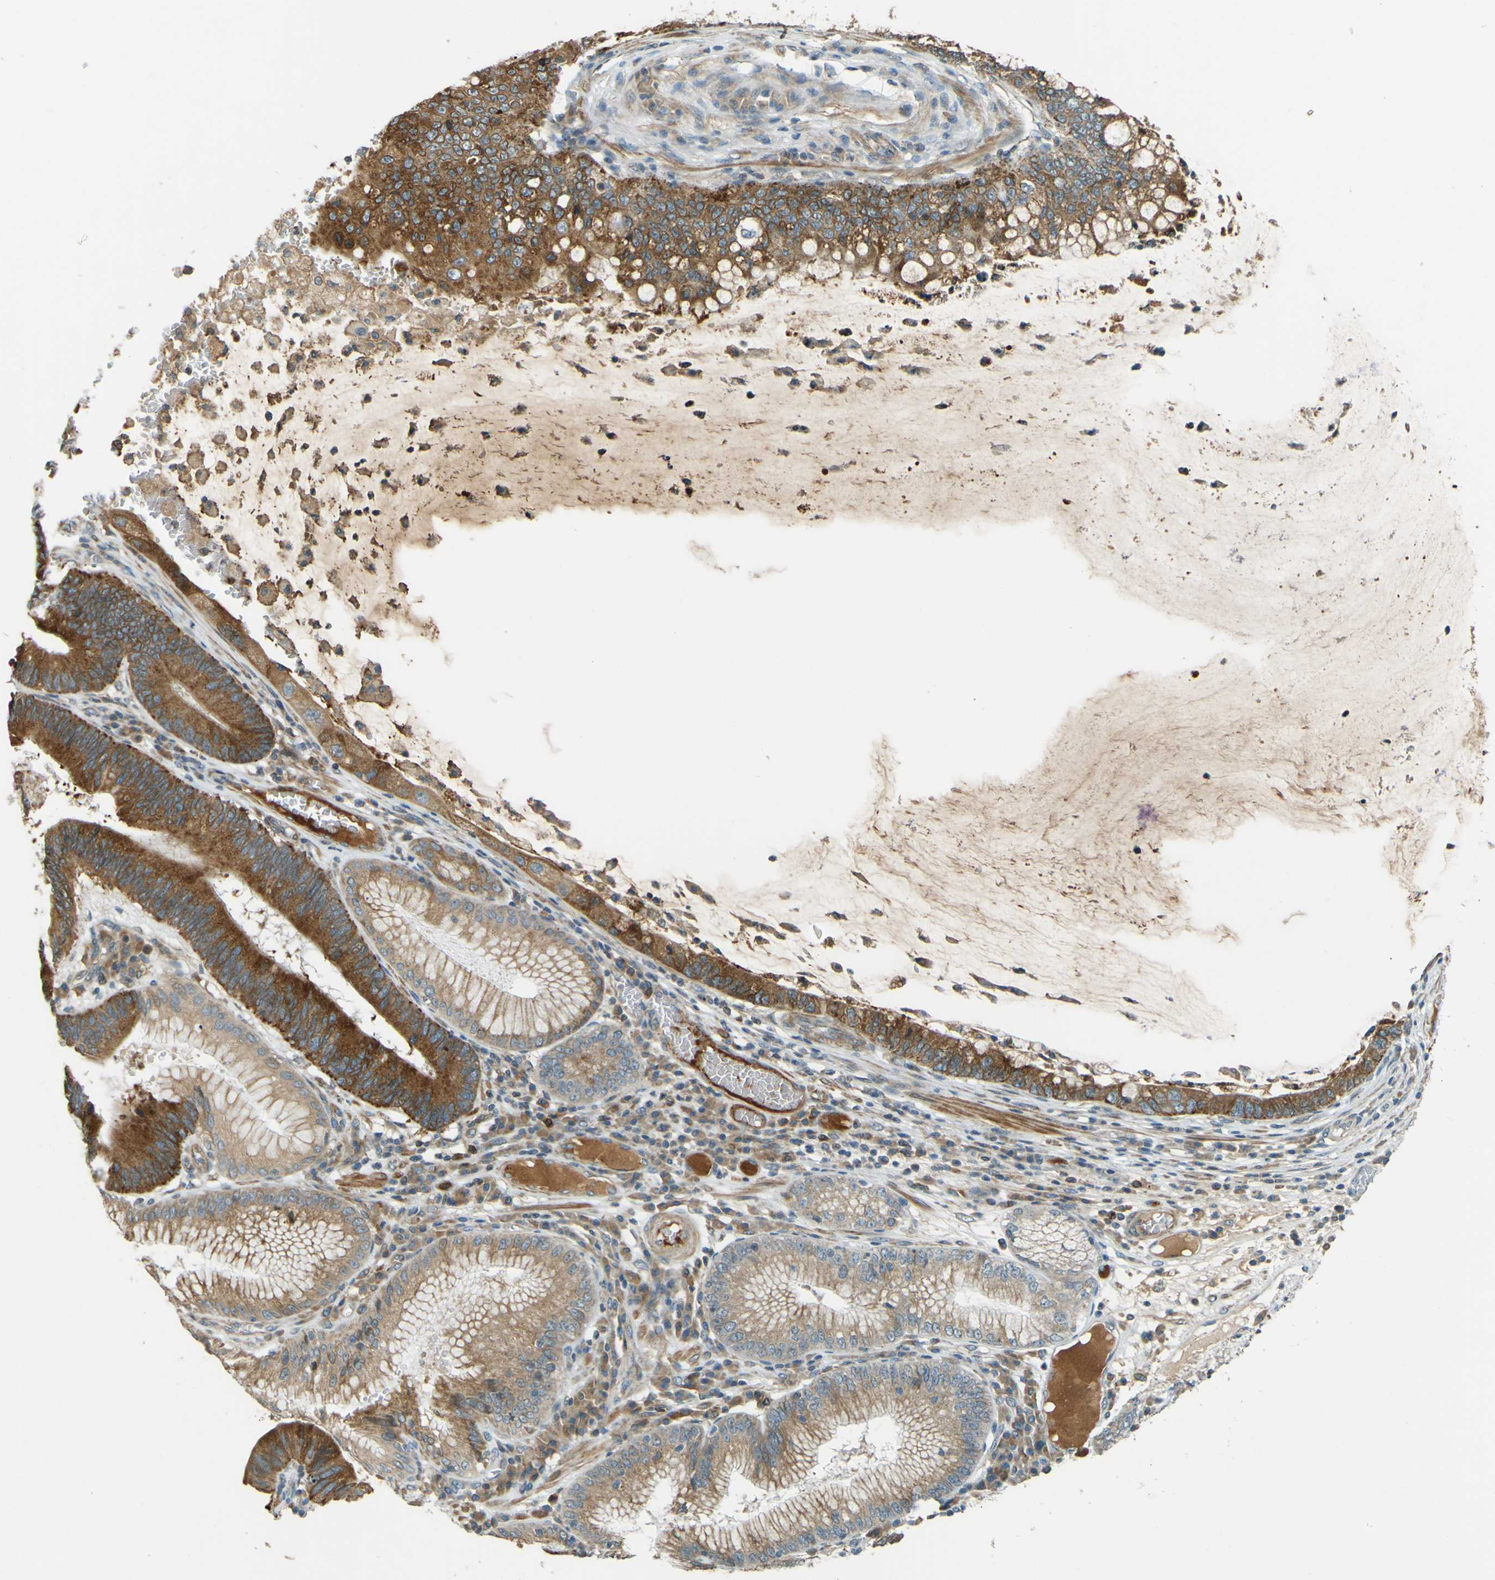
{"staining": {"intensity": "strong", "quantity": "25%-75%", "location": "cytoplasmic/membranous"}, "tissue": "stomach cancer", "cell_type": "Tumor cells", "image_type": "cancer", "snomed": [{"axis": "morphology", "description": "Adenocarcinoma, NOS"}, {"axis": "topography", "description": "Stomach"}], "caption": "IHC of stomach cancer (adenocarcinoma) exhibits high levels of strong cytoplasmic/membranous positivity in about 25%-75% of tumor cells.", "gene": "LPCAT1", "patient": {"sex": "male", "age": 59}}